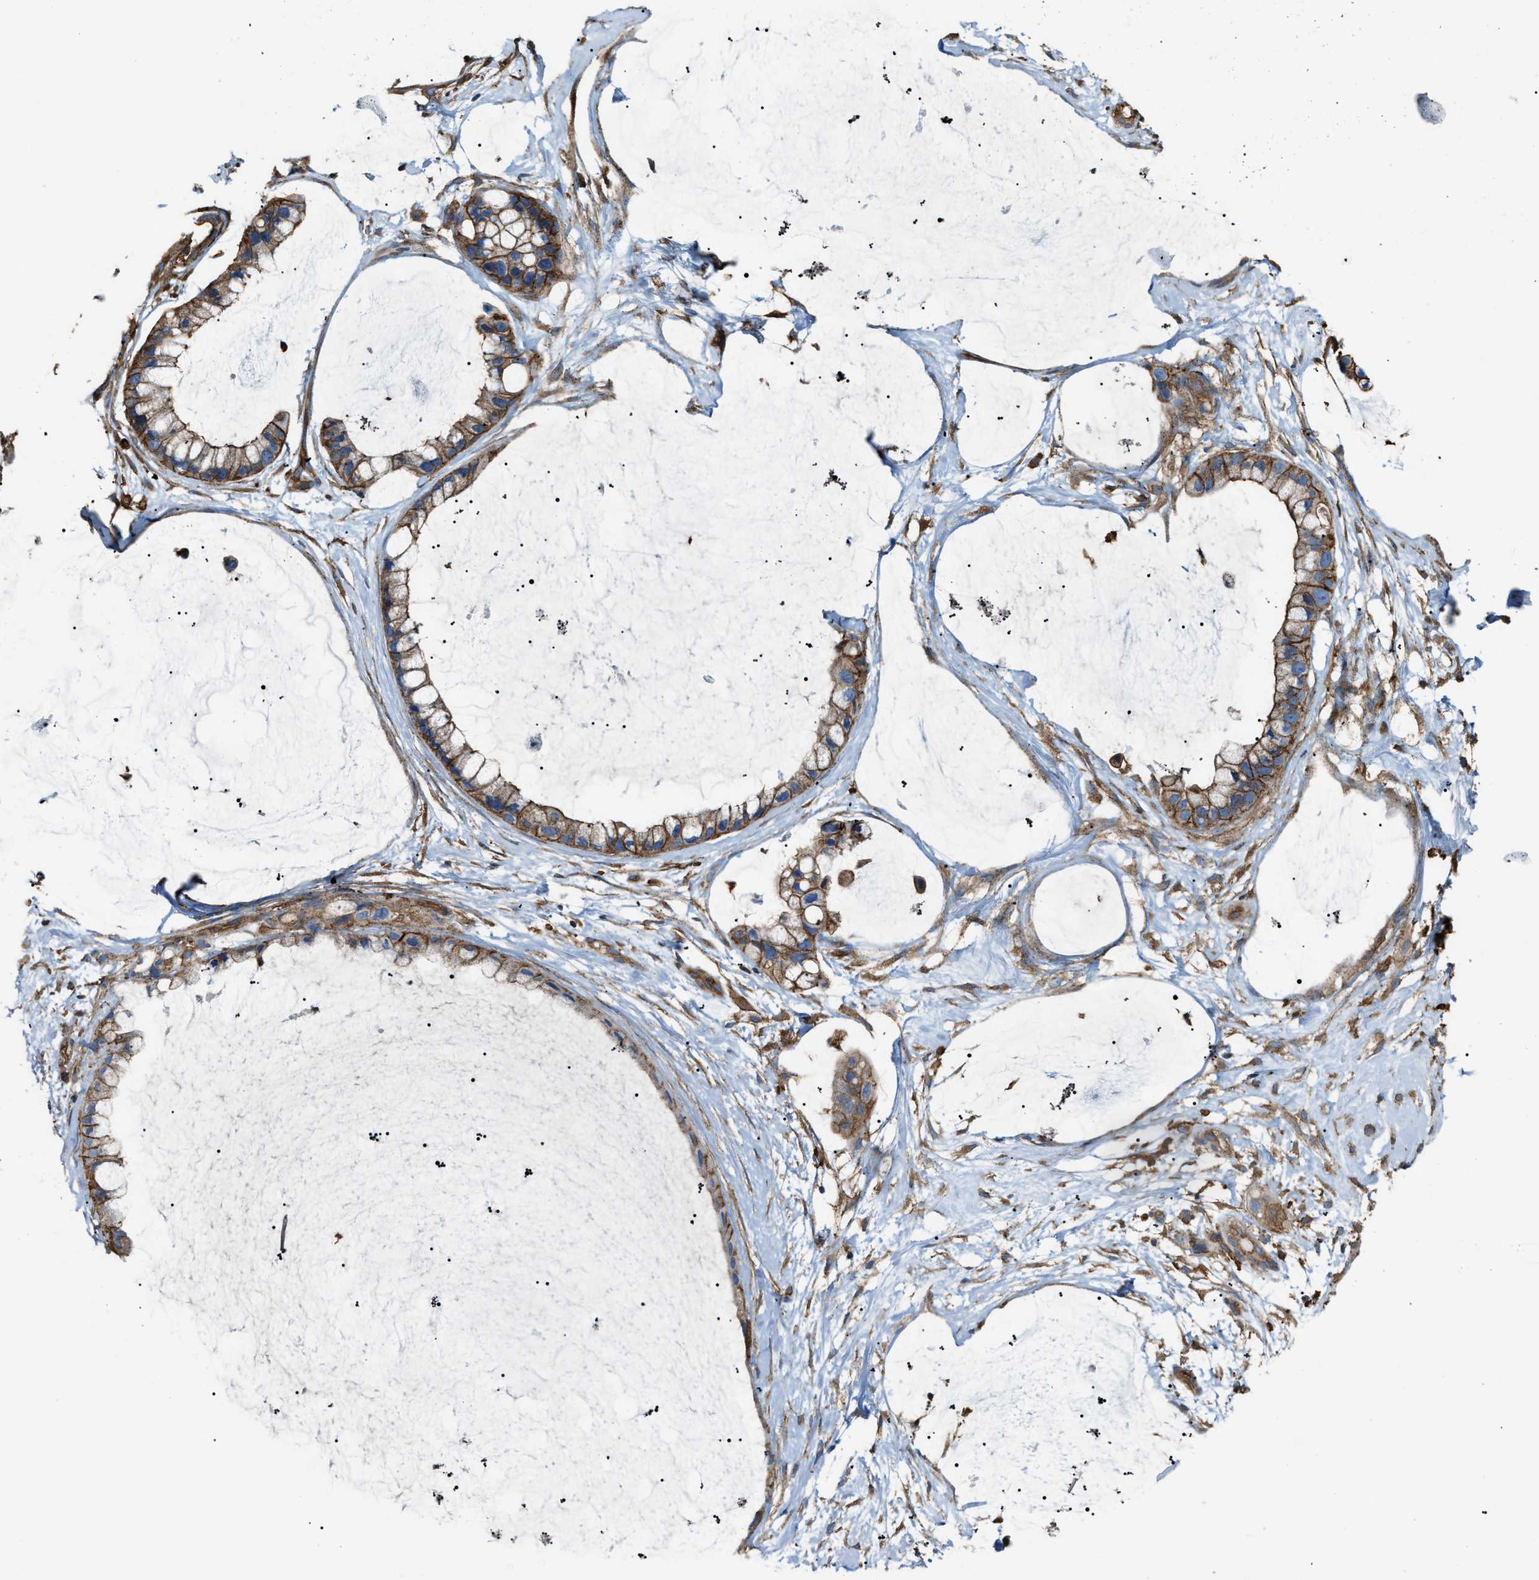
{"staining": {"intensity": "strong", "quantity": ">75%", "location": "cytoplasmic/membranous"}, "tissue": "ovarian cancer", "cell_type": "Tumor cells", "image_type": "cancer", "snomed": [{"axis": "morphology", "description": "Cystadenocarcinoma, mucinous, NOS"}, {"axis": "topography", "description": "Ovary"}], "caption": "Immunohistochemistry image of mucinous cystadenocarcinoma (ovarian) stained for a protein (brown), which shows high levels of strong cytoplasmic/membranous expression in about >75% of tumor cells.", "gene": "PICALM", "patient": {"sex": "female", "age": 39}}